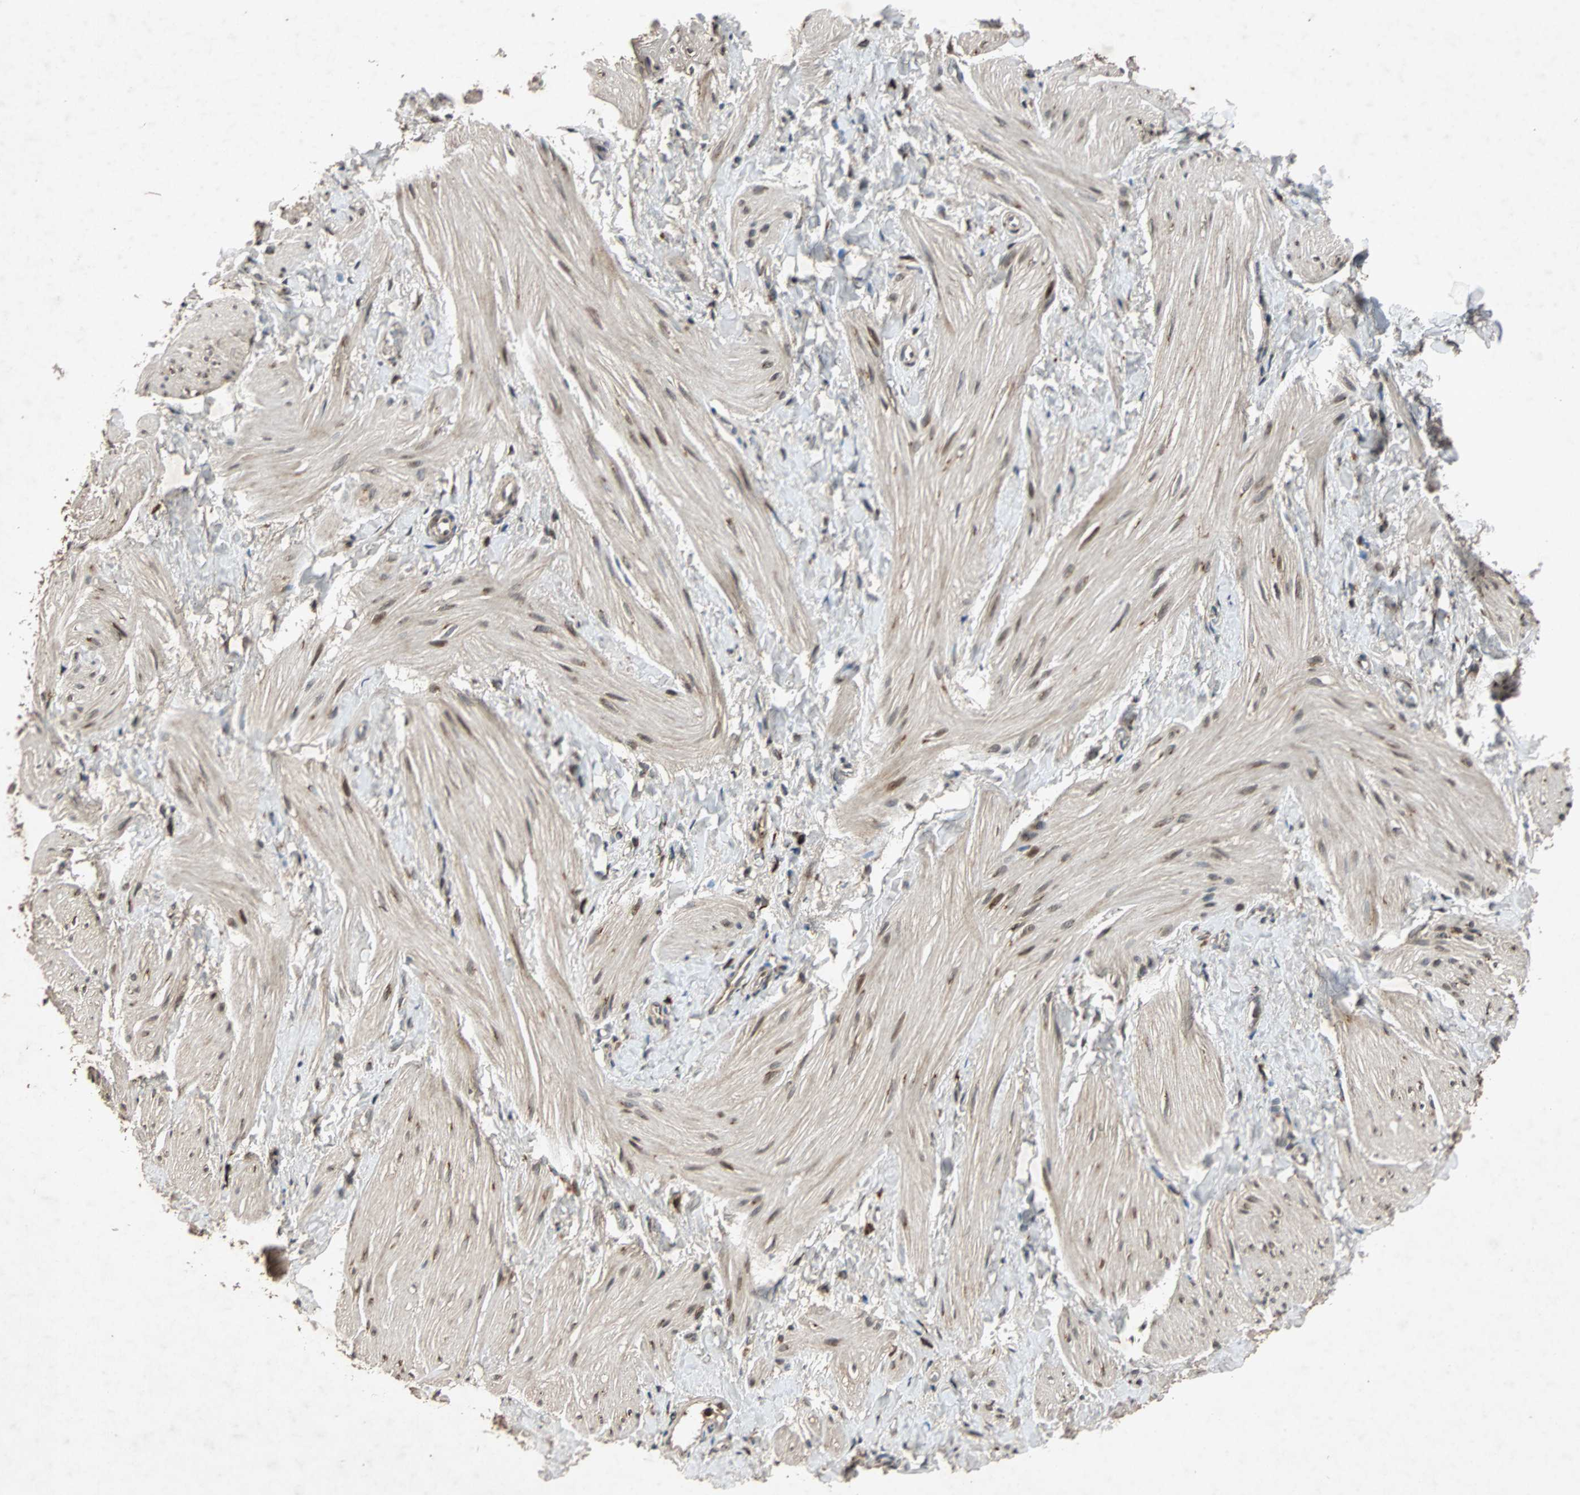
{"staining": {"intensity": "moderate", "quantity": "25%-75%", "location": "cytoplasmic/membranous,nuclear"}, "tissue": "smooth muscle", "cell_type": "Smooth muscle cells", "image_type": "normal", "snomed": [{"axis": "morphology", "description": "Normal tissue, NOS"}, {"axis": "topography", "description": "Smooth muscle"}], "caption": "Normal smooth muscle reveals moderate cytoplasmic/membranous,nuclear expression in about 25%-75% of smooth muscle cells The protein is shown in brown color, while the nuclei are stained blue..", "gene": "USP31", "patient": {"sex": "male", "age": 16}}